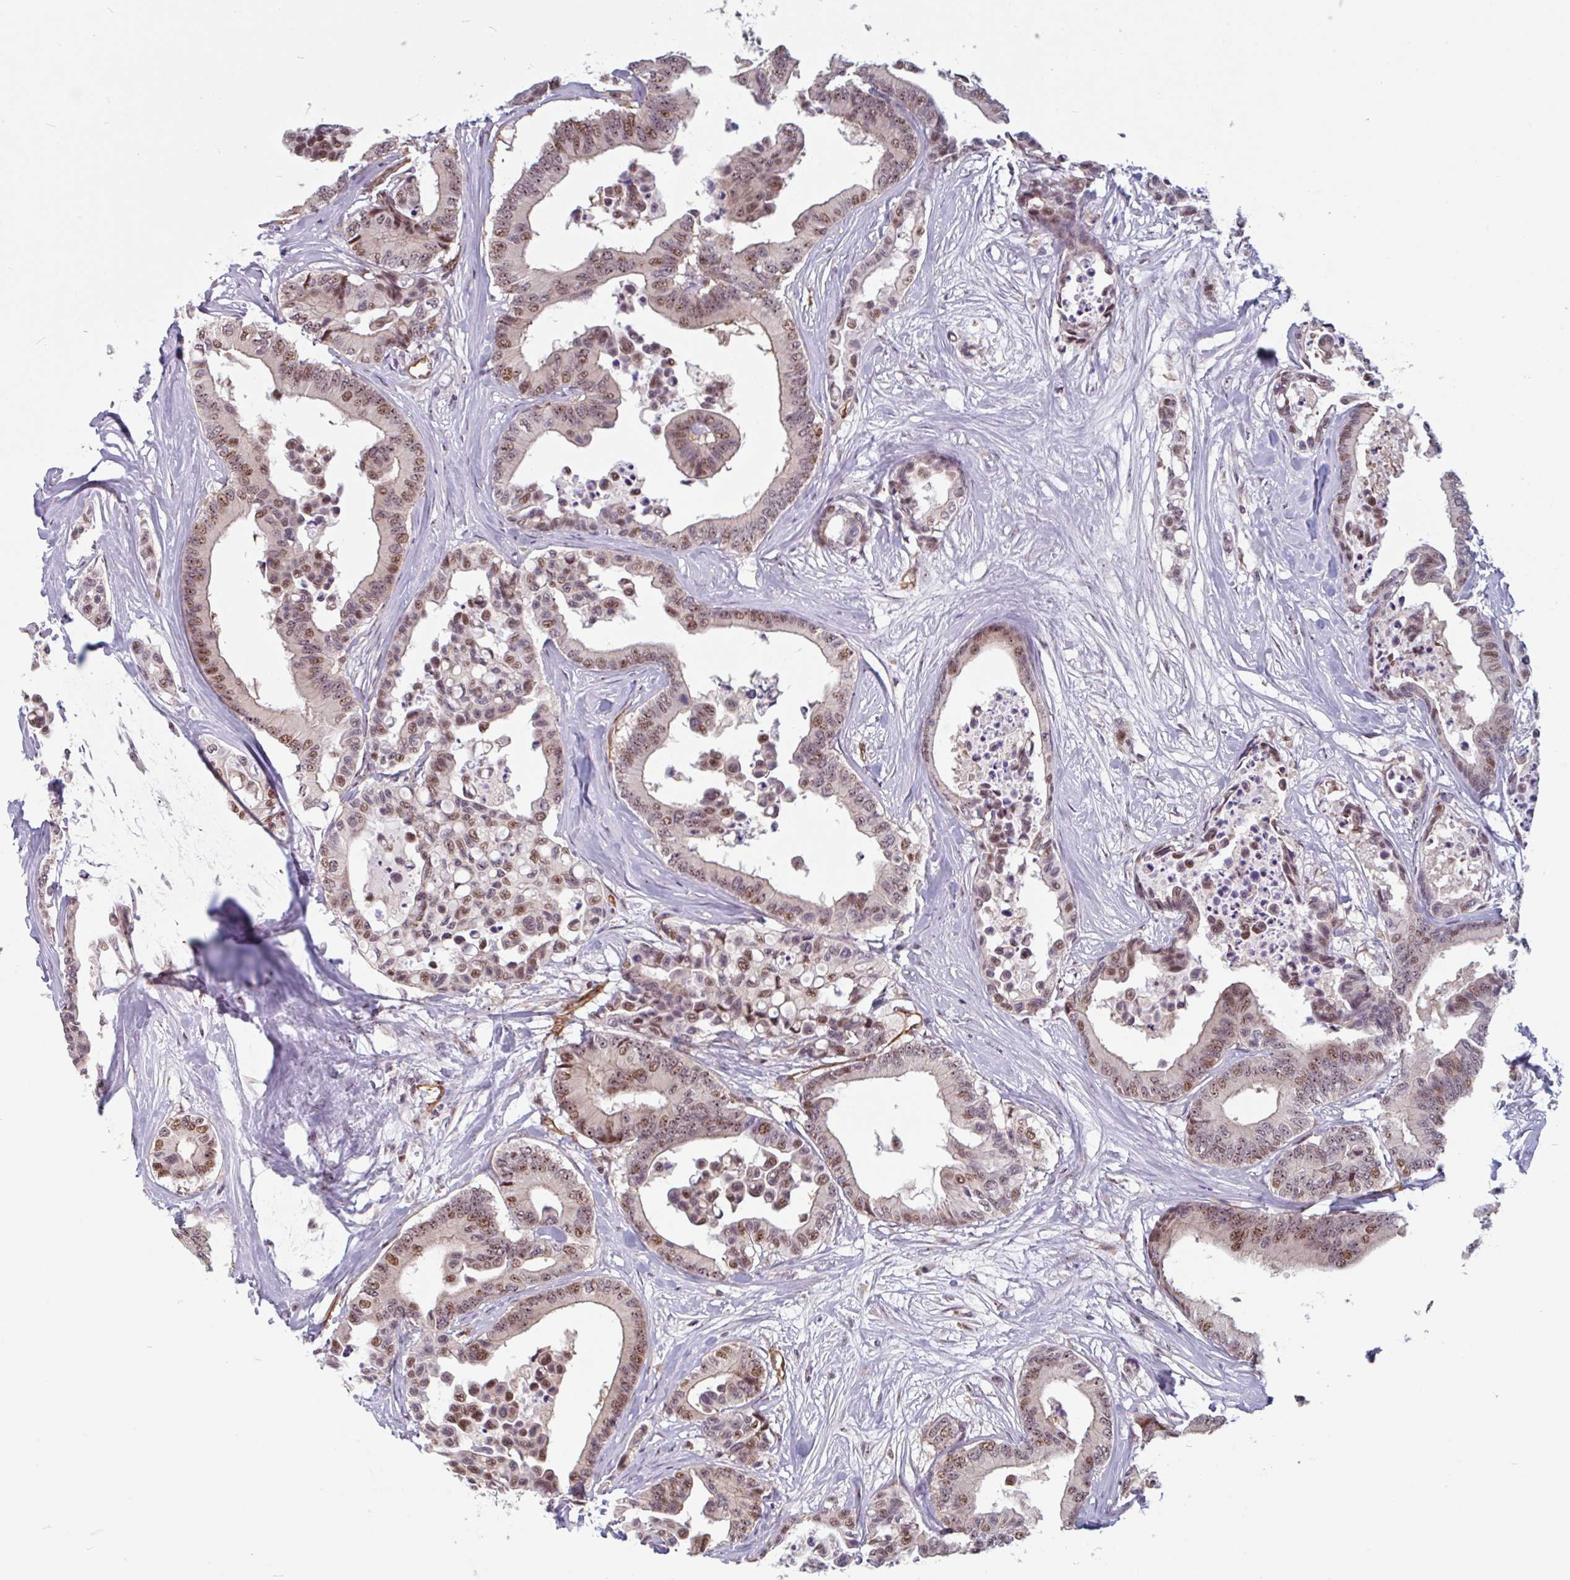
{"staining": {"intensity": "moderate", "quantity": ">75%", "location": "cytoplasmic/membranous,nuclear"}, "tissue": "colorectal cancer", "cell_type": "Tumor cells", "image_type": "cancer", "snomed": [{"axis": "morphology", "description": "Normal tissue, NOS"}, {"axis": "morphology", "description": "Adenocarcinoma, NOS"}, {"axis": "topography", "description": "Colon"}], "caption": "A brown stain shows moderate cytoplasmic/membranous and nuclear expression of a protein in human adenocarcinoma (colorectal) tumor cells. (DAB = brown stain, brightfield microscopy at high magnification).", "gene": "ZNF689", "patient": {"sex": "male", "age": 82}}